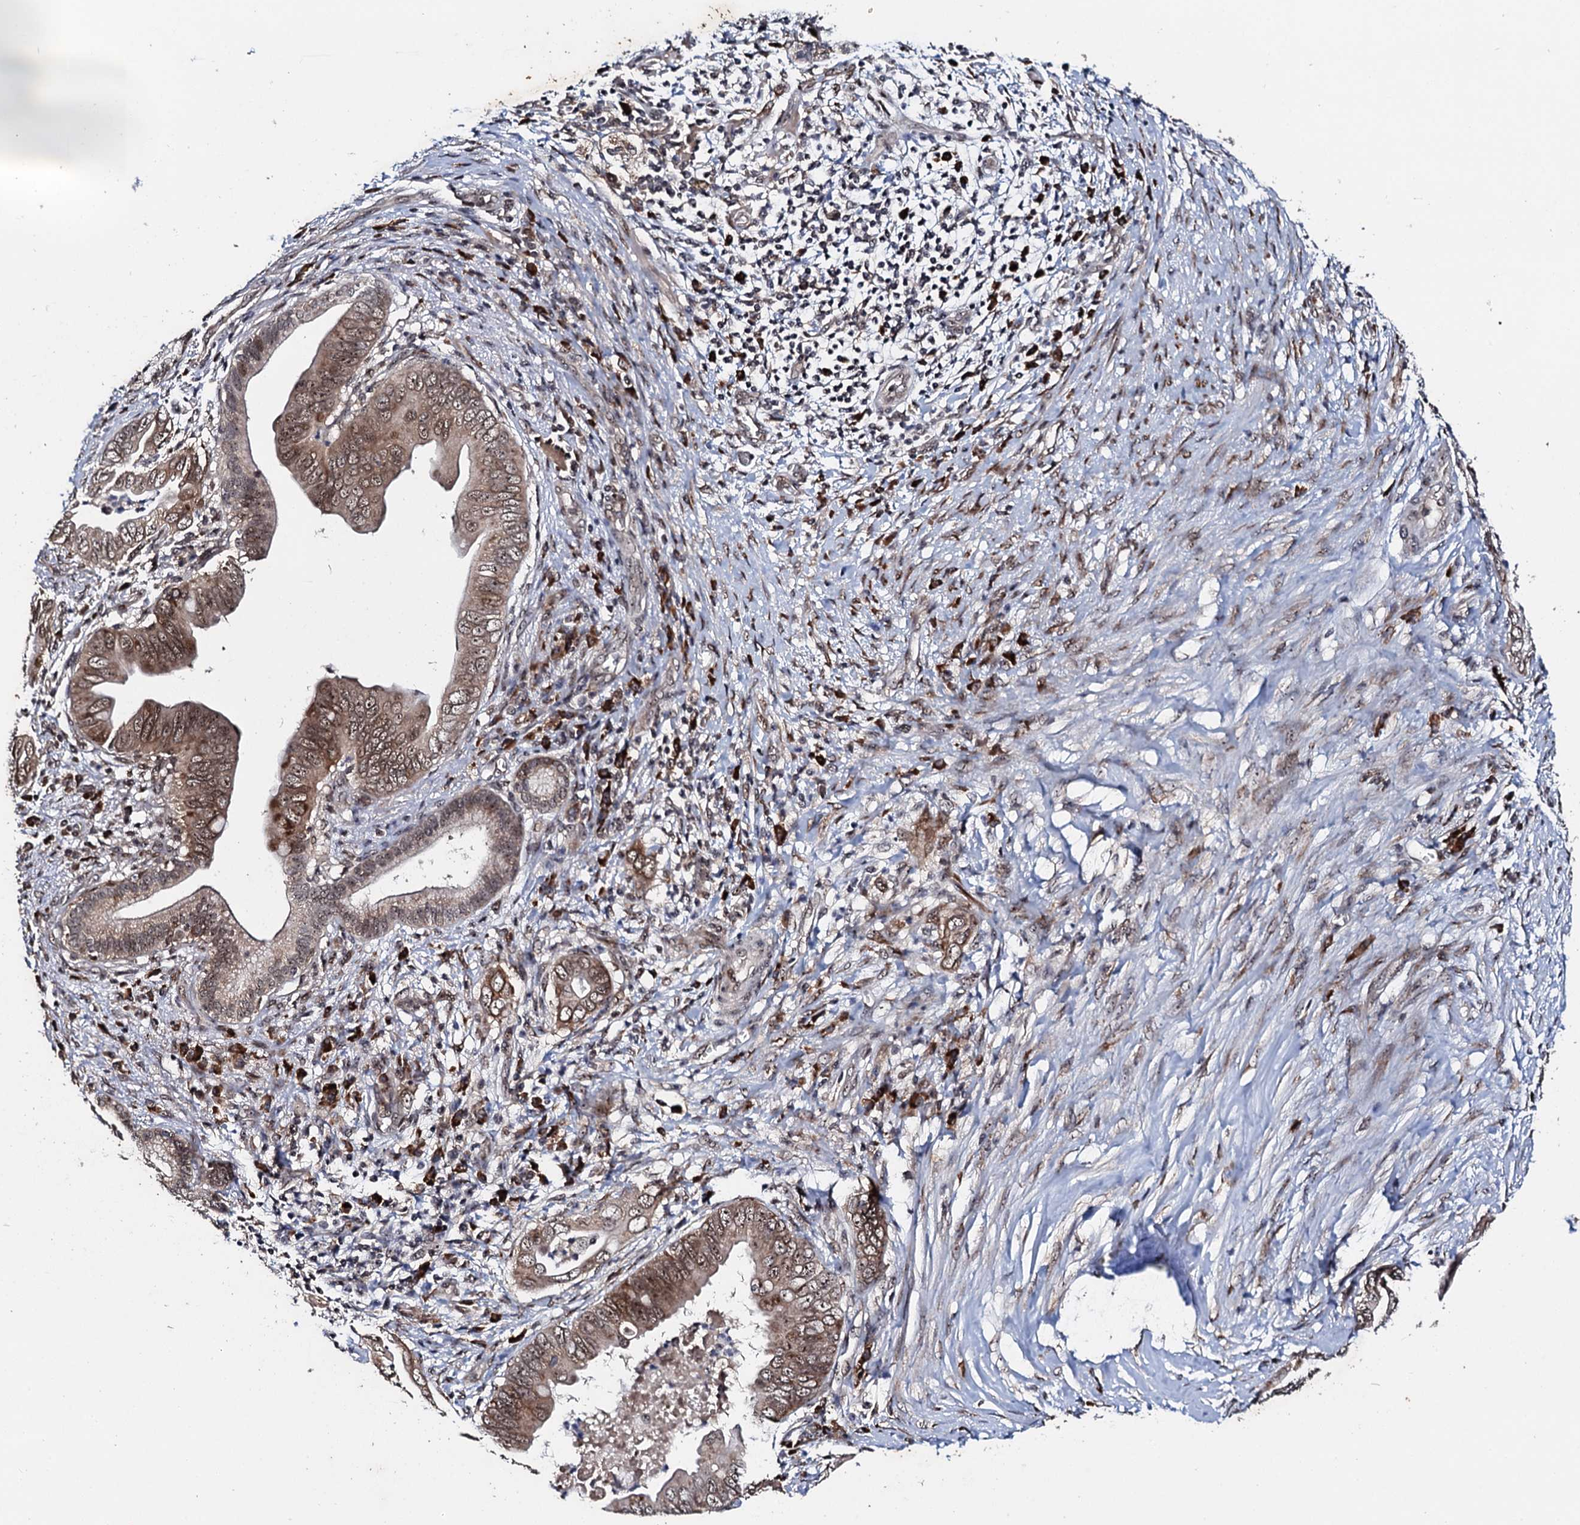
{"staining": {"intensity": "moderate", "quantity": ">75%", "location": "cytoplasmic/membranous,nuclear"}, "tissue": "pancreatic cancer", "cell_type": "Tumor cells", "image_type": "cancer", "snomed": [{"axis": "morphology", "description": "Adenocarcinoma, NOS"}, {"axis": "topography", "description": "Pancreas"}], "caption": "A micrograph of adenocarcinoma (pancreatic) stained for a protein reveals moderate cytoplasmic/membranous and nuclear brown staining in tumor cells.", "gene": "FAM111A", "patient": {"sex": "male", "age": 75}}